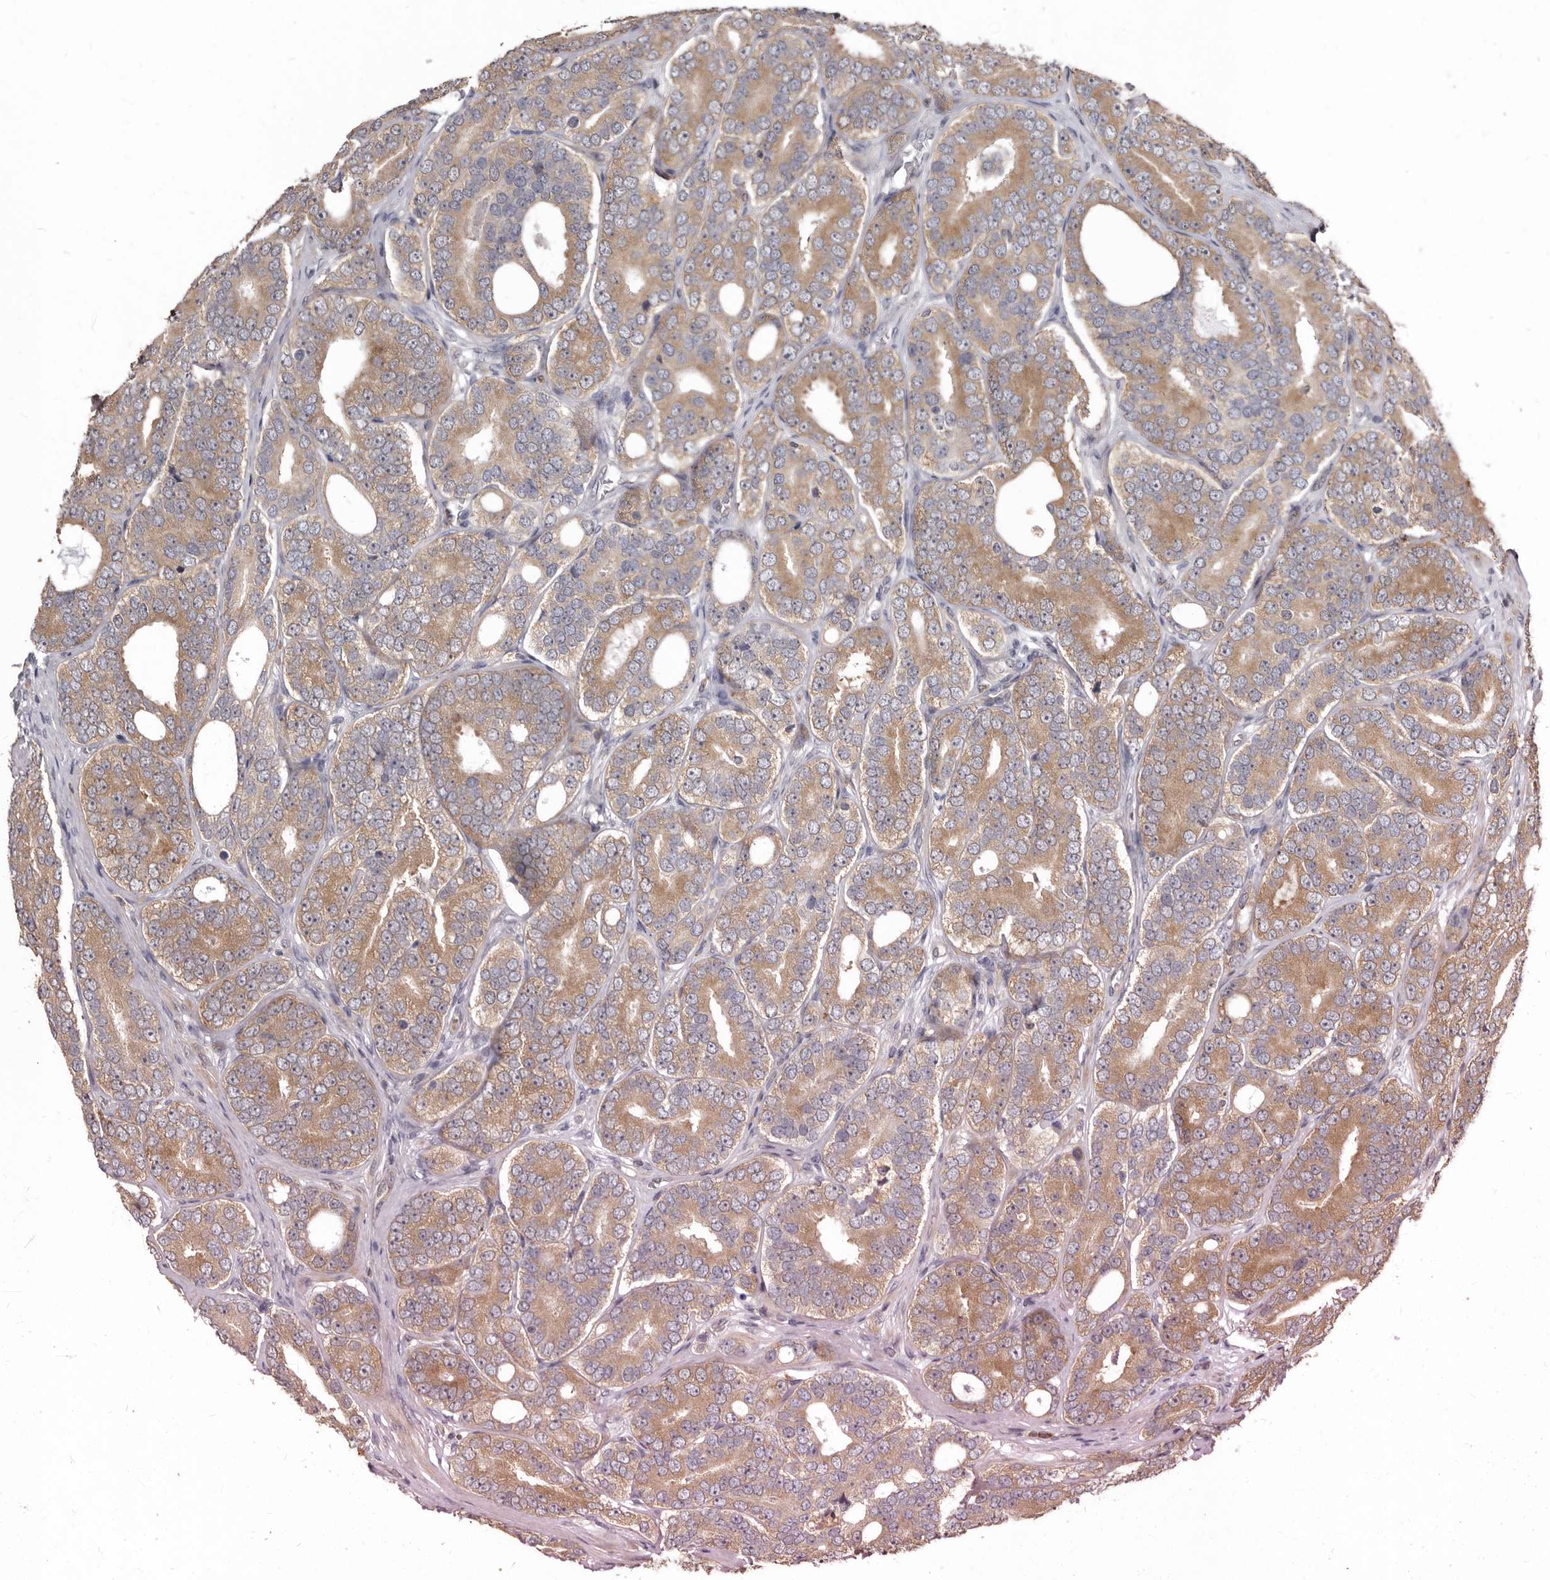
{"staining": {"intensity": "moderate", "quantity": ">75%", "location": "cytoplasmic/membranous"}, "tissue": "prostate cancer", "cell_type": "Tumor cells", "image_type": "cancer", "snomed": [{"axis": "morphology", "description": "Adenocarcinoma, High grade"}, {"axis": "topography", "description": "Prostate"}], "caption": "A photomicrograph of prostate cancer (high-grade adenocarcinoma) stained for a protein exhibits moderate cytoplasmic/membranous brown staining in tumor cells.", "gene": "ACLY", "patient": {"sex": "male", "age": 56}}